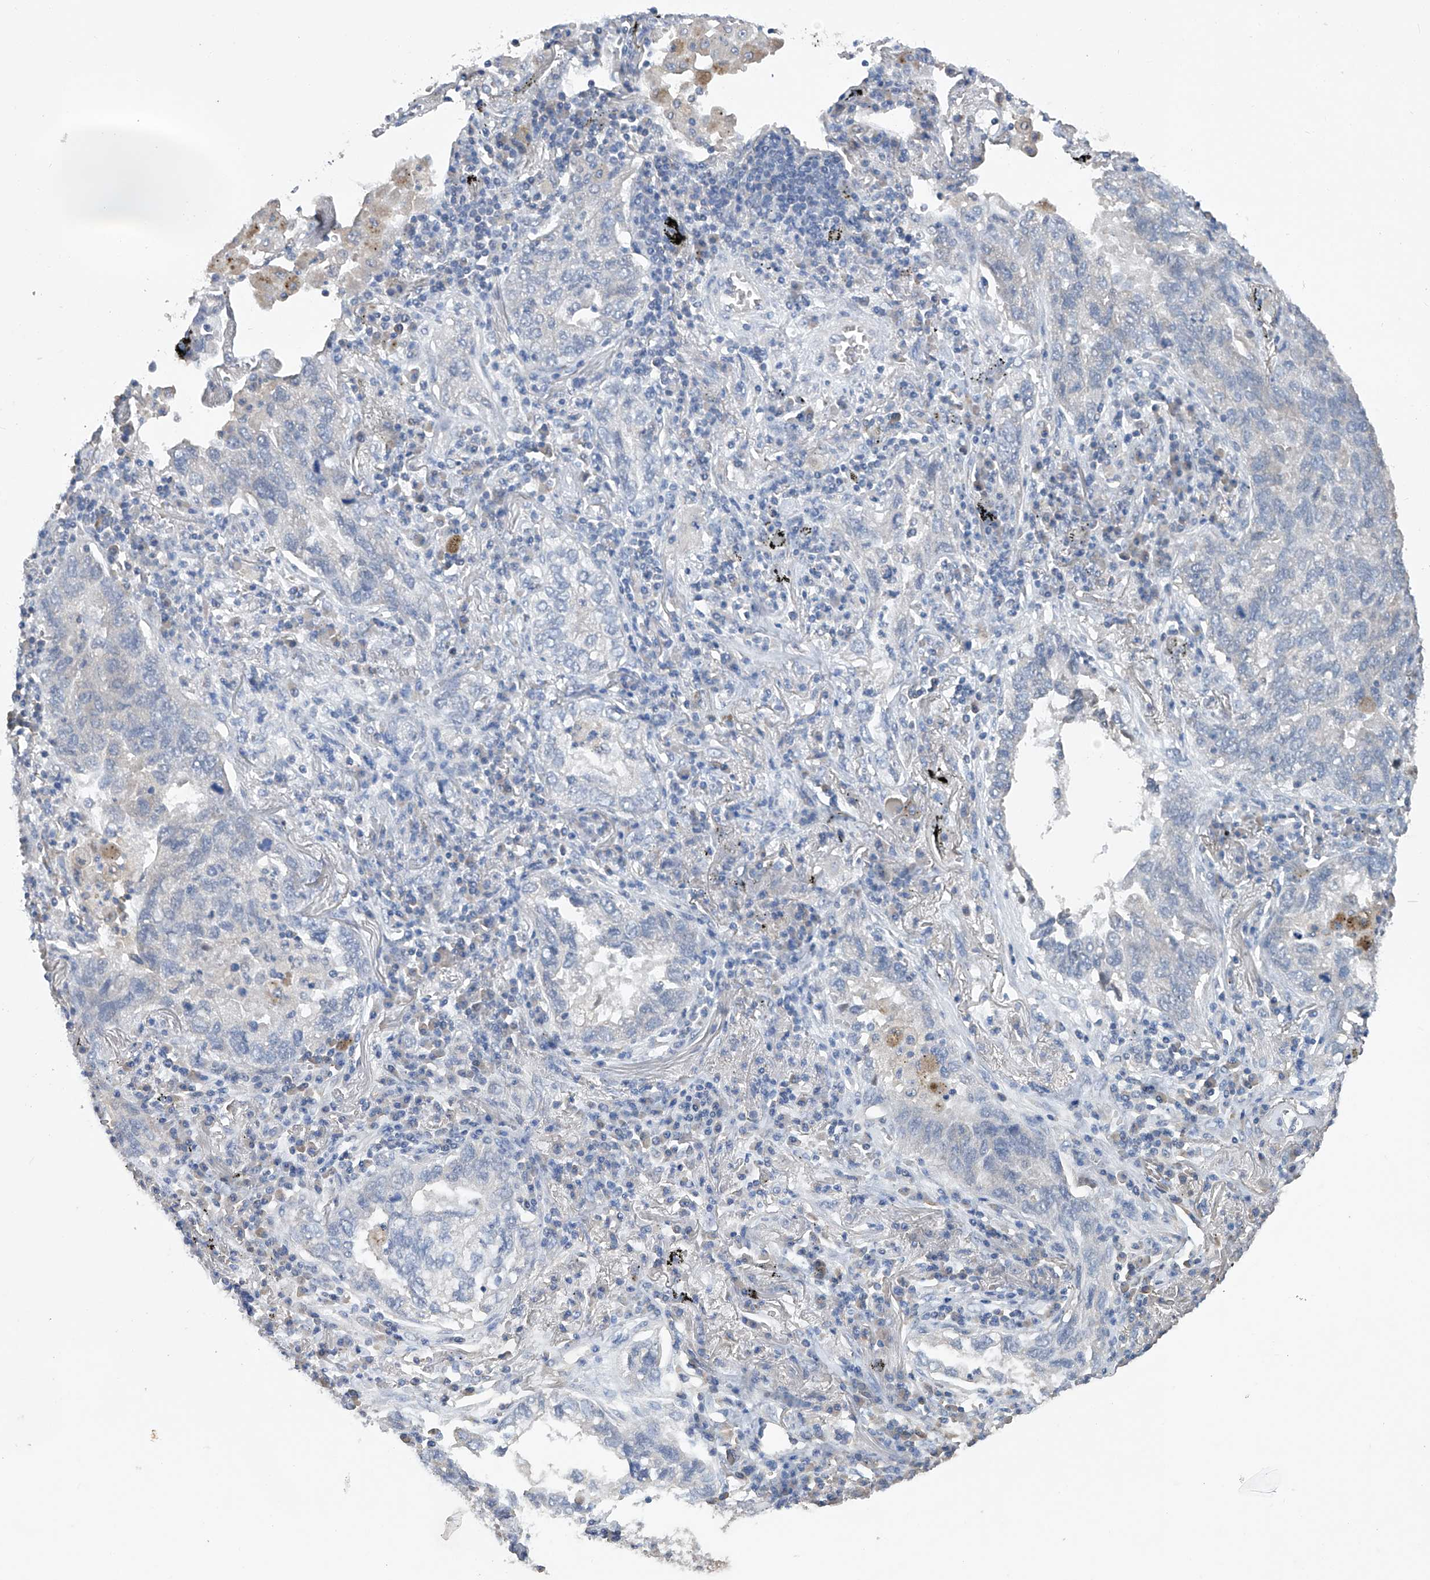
{"staining": {"intensity": "negative", "quantity": "none", "location": "none"}, "tissue": "lung cancer", "cell_type": "Tumor cells", "image_type": "cancer", "snomed": [{"axis": "morphology", "description": "Adenocarcinoma, NOS"}, {"axis": "topography", "description": "Lung"}], "caption": "Immunohistochemistry (IHC) of adenocarcinoma (lung) displays no positivity in tumor cells.", "gene": "PCSK5", "patient": {"sex": "male", "age": 65}}